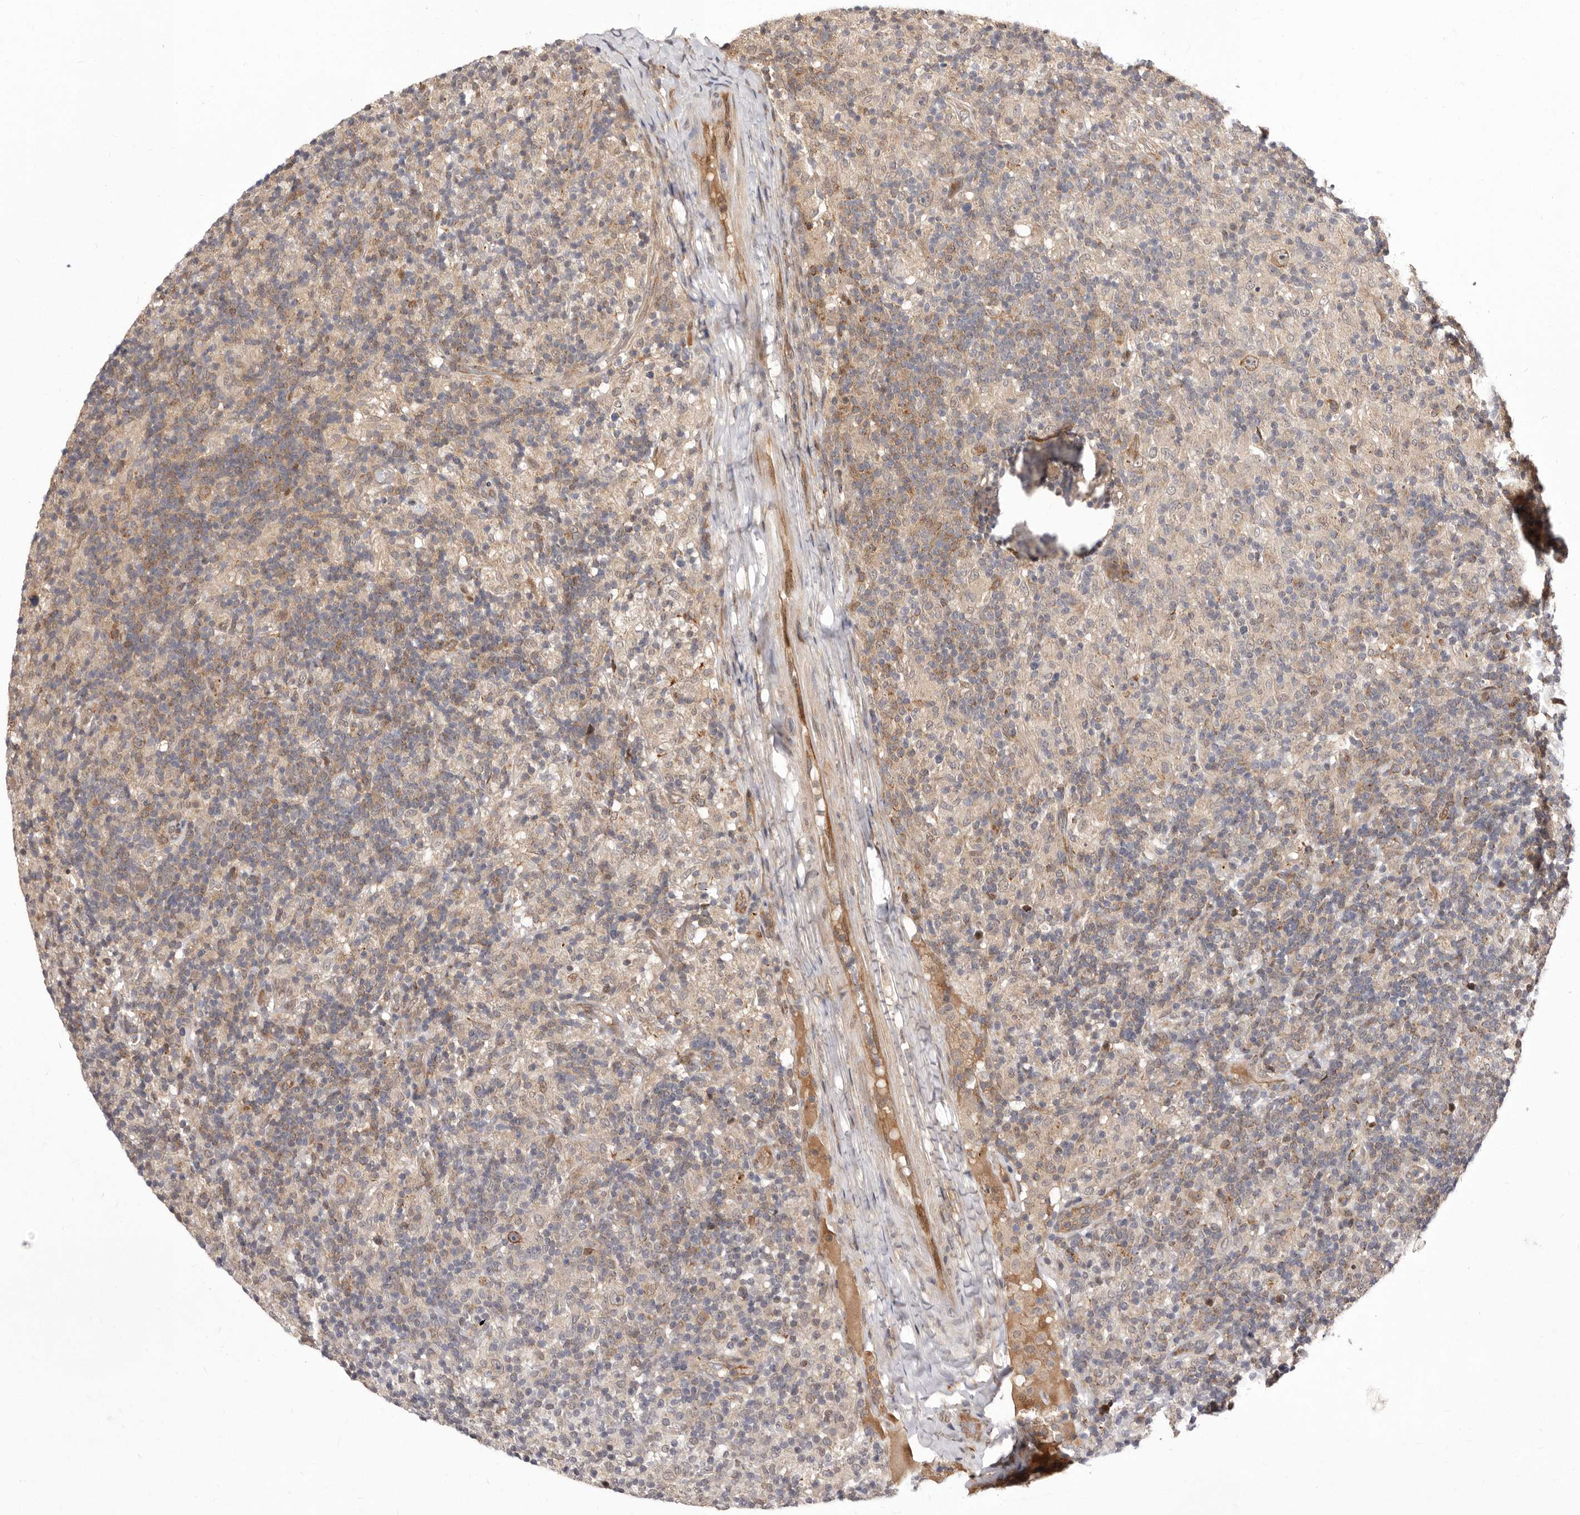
{"staining": {"intensity": "moderate", "quantity": "25%-75%", "location": "cytoplasmic/membranous"}, "tissue": "lymphoma", "cell_type": "Tumor cells", "image_type": "cancer", "snomed": [{"axis": "morphology", "description": "Hodgkin's disease, NOS"}, {"axis": "topography", "description": "Lymph node"}], "caption": "Hodgkin's disease stained for a protein shows moderate cytoplasmic/membranous positivity in tumor cells.", "gene": "GLRX3", "patient": {"sex": "male", "age": 70}}